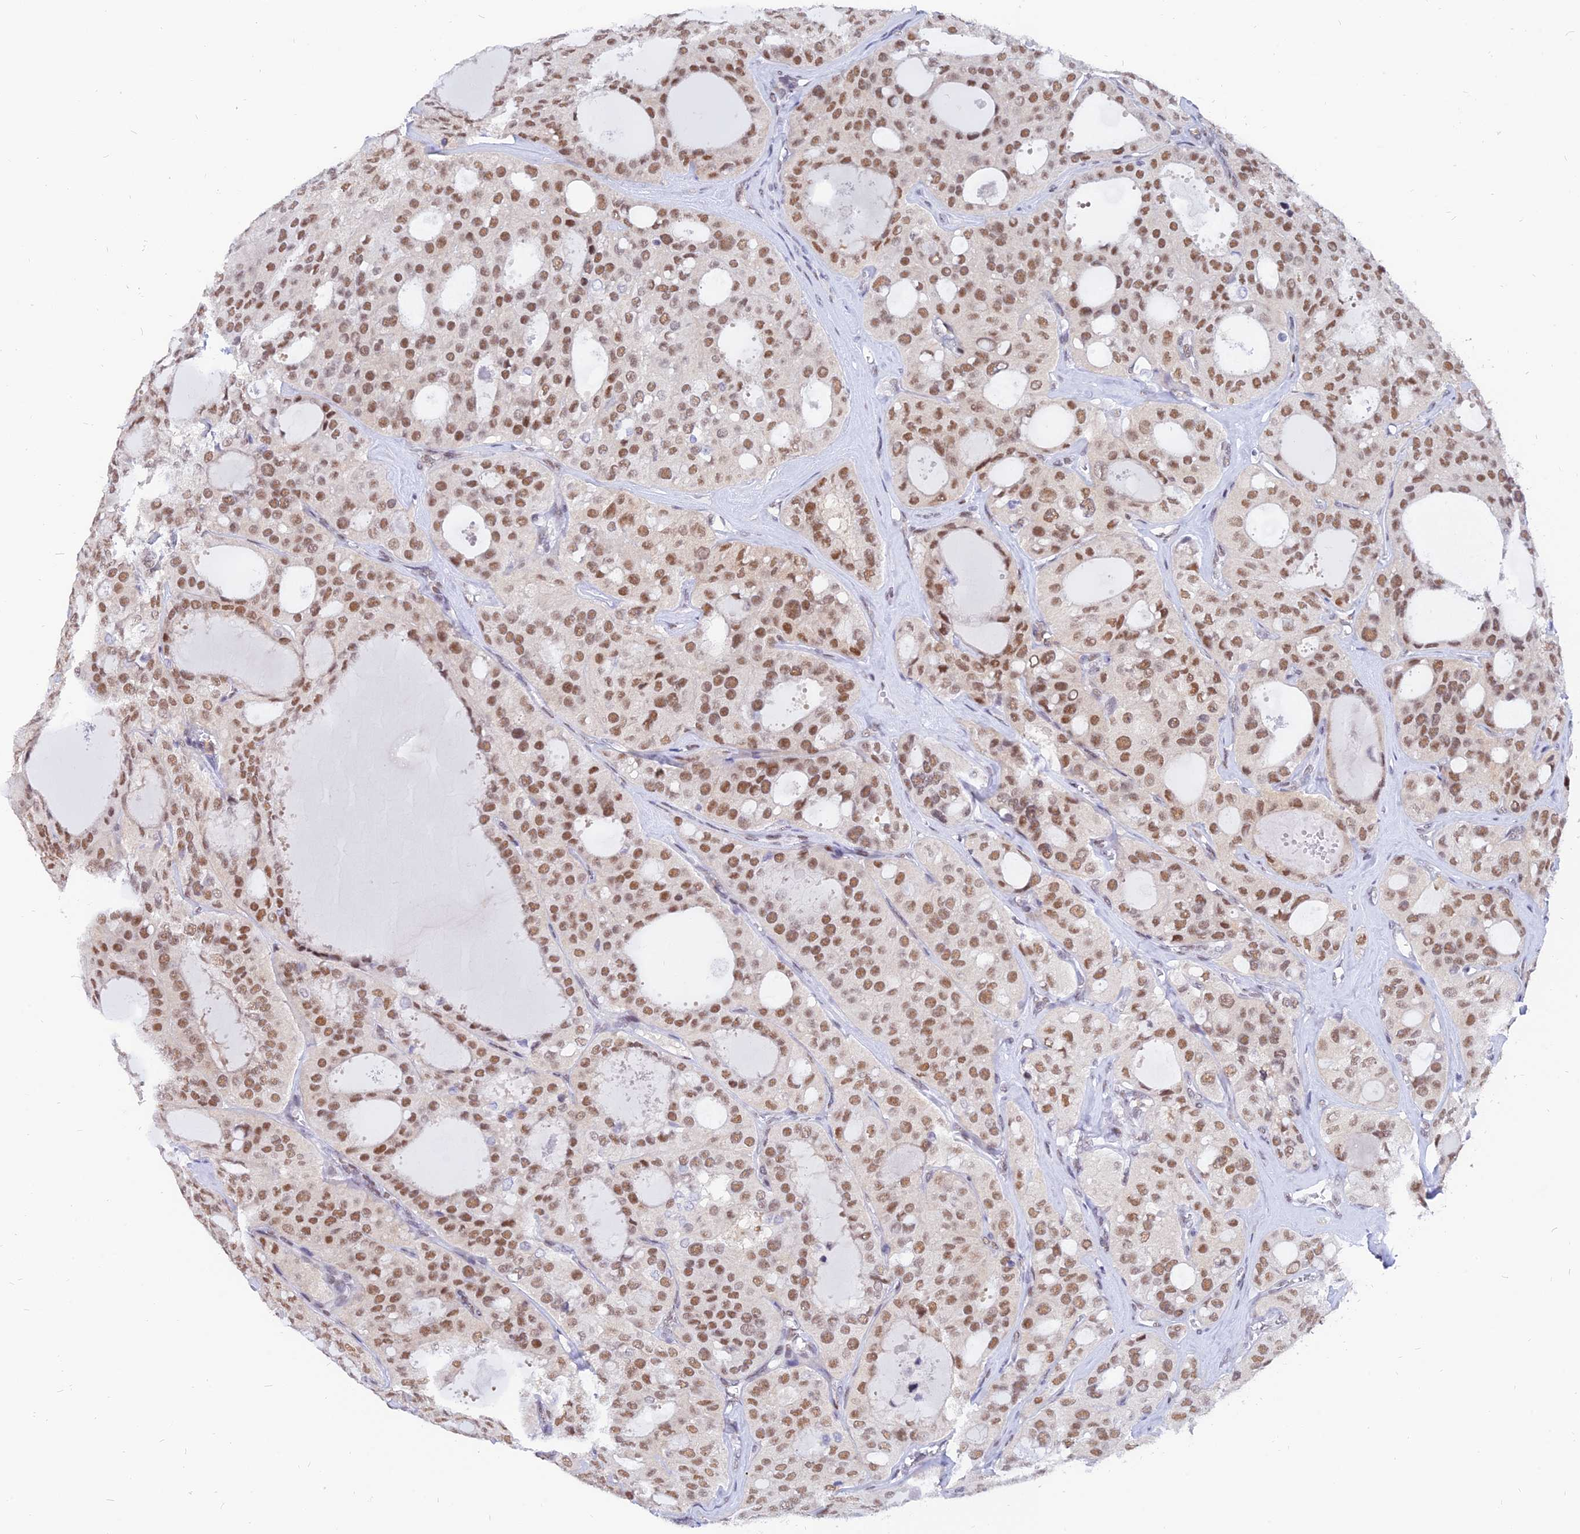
{"staining": {"intensity": "moderate", "quantity": ">75%", "location": "nuclear"}, "tissue": "thyroid cancer", "cell_type": "Tumor cells", "image_type": "cancer", "snomed": [{"axis": "morphology", "description": "Follicular adenoma carcinoma, NOS"}, {"axis": "topography", "description": "Thyroid gland"}], "caption": "A medium amount of moderate nuclear expression is identified in approximately >75% of tumor cells in thyroid cancer tissue.", "gene": "DPY30", "patient": {"sex": "male", "age": 75}}